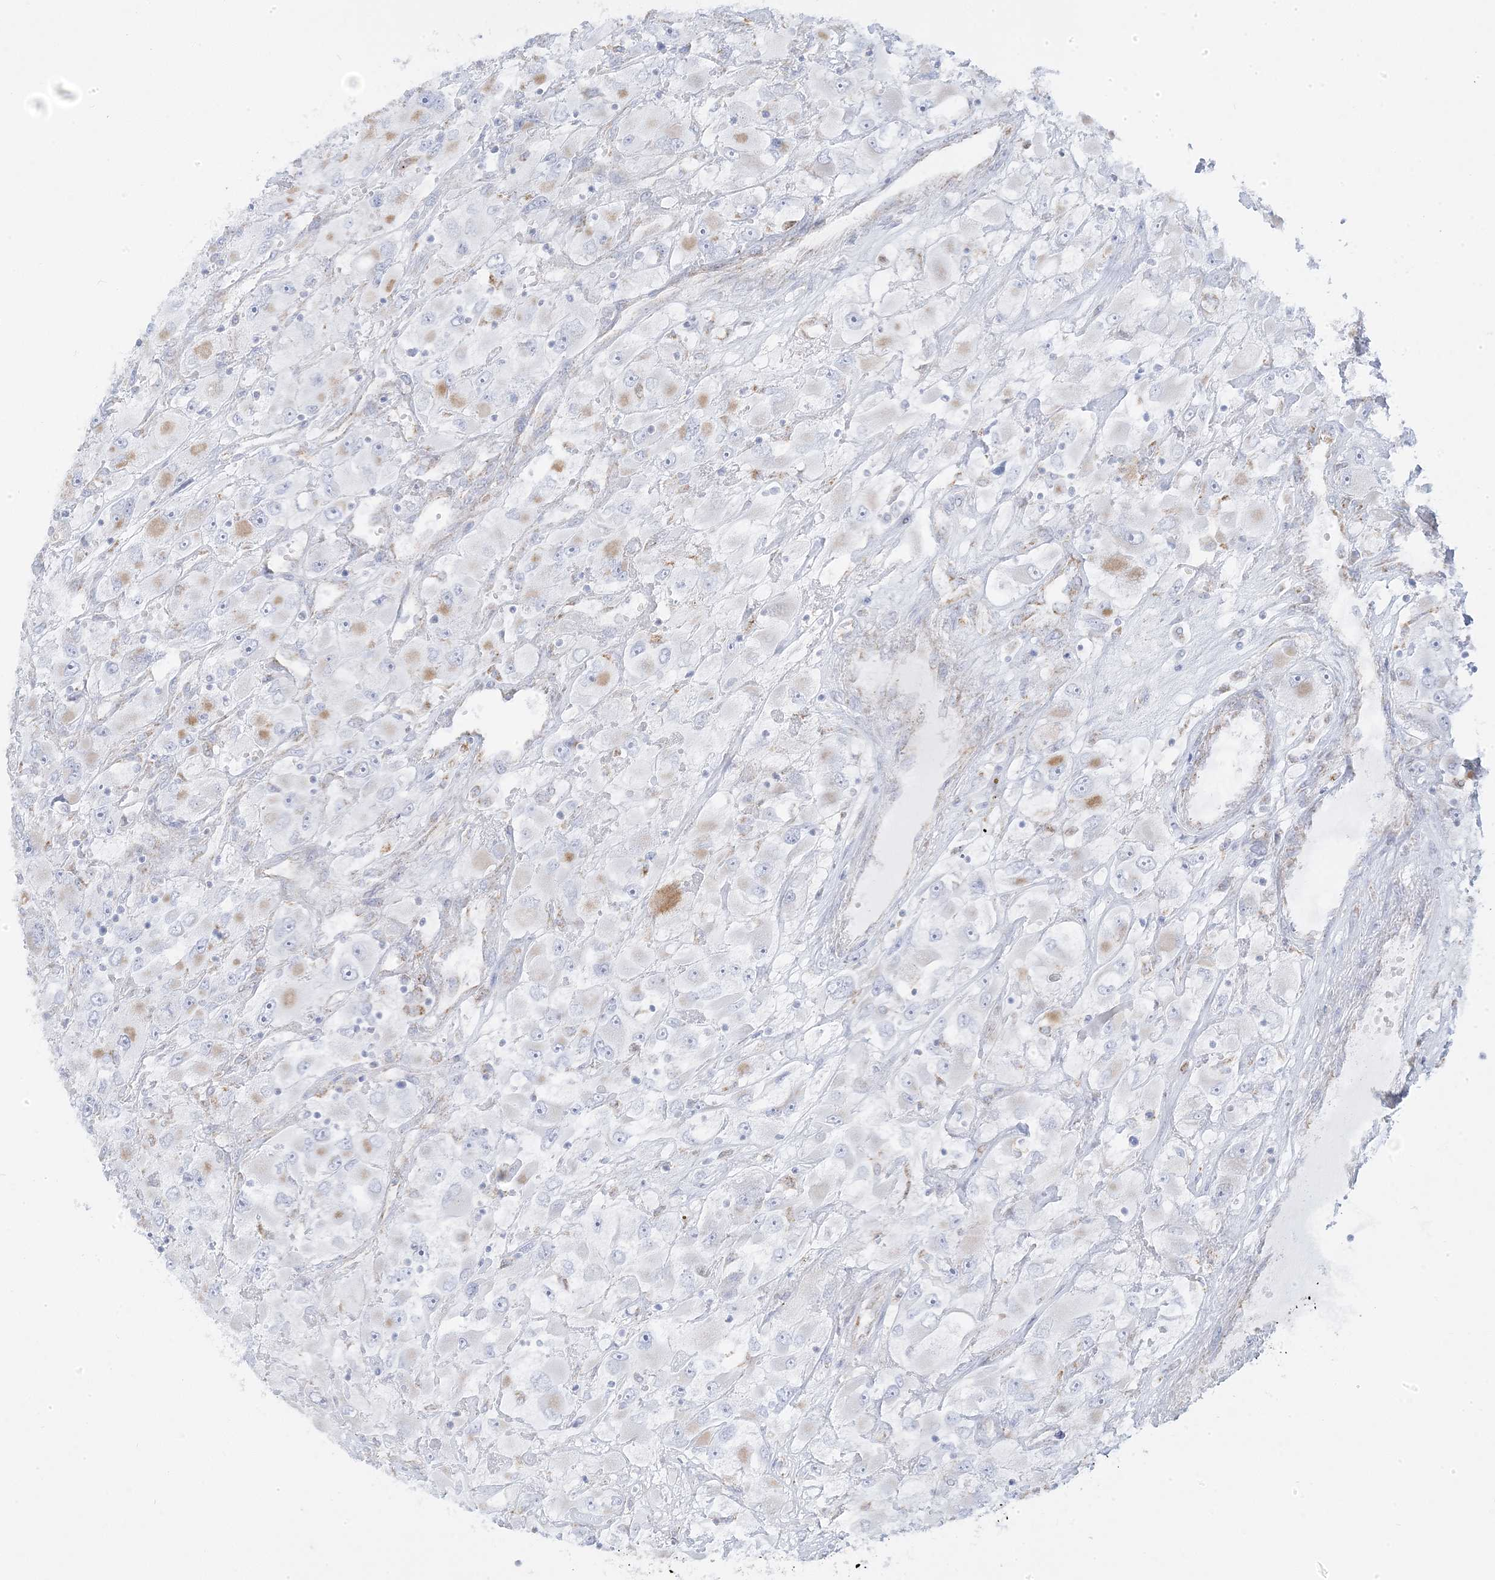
{"staining": {"intensity": "negative", "quantity": "none", "location": "none"}, "tissue": "renal cancer", "cell_type": "Tumor cells", "image_type": "cancer", "snomed": [{"axis": "morphology", "description": "Adenocarcinoma, NOS"}, {"axis": "topography", "description": "Kidney"}], "caption": "IHC micrograph of neoplastic tissue: renal adenocarcinoma stained with DAB (3,3'-diaminobenzidine) exhibits no significant protein positivity in tumor cells.", "gene": "PCCB", "patient": {"sex": "female", "age": 52}}